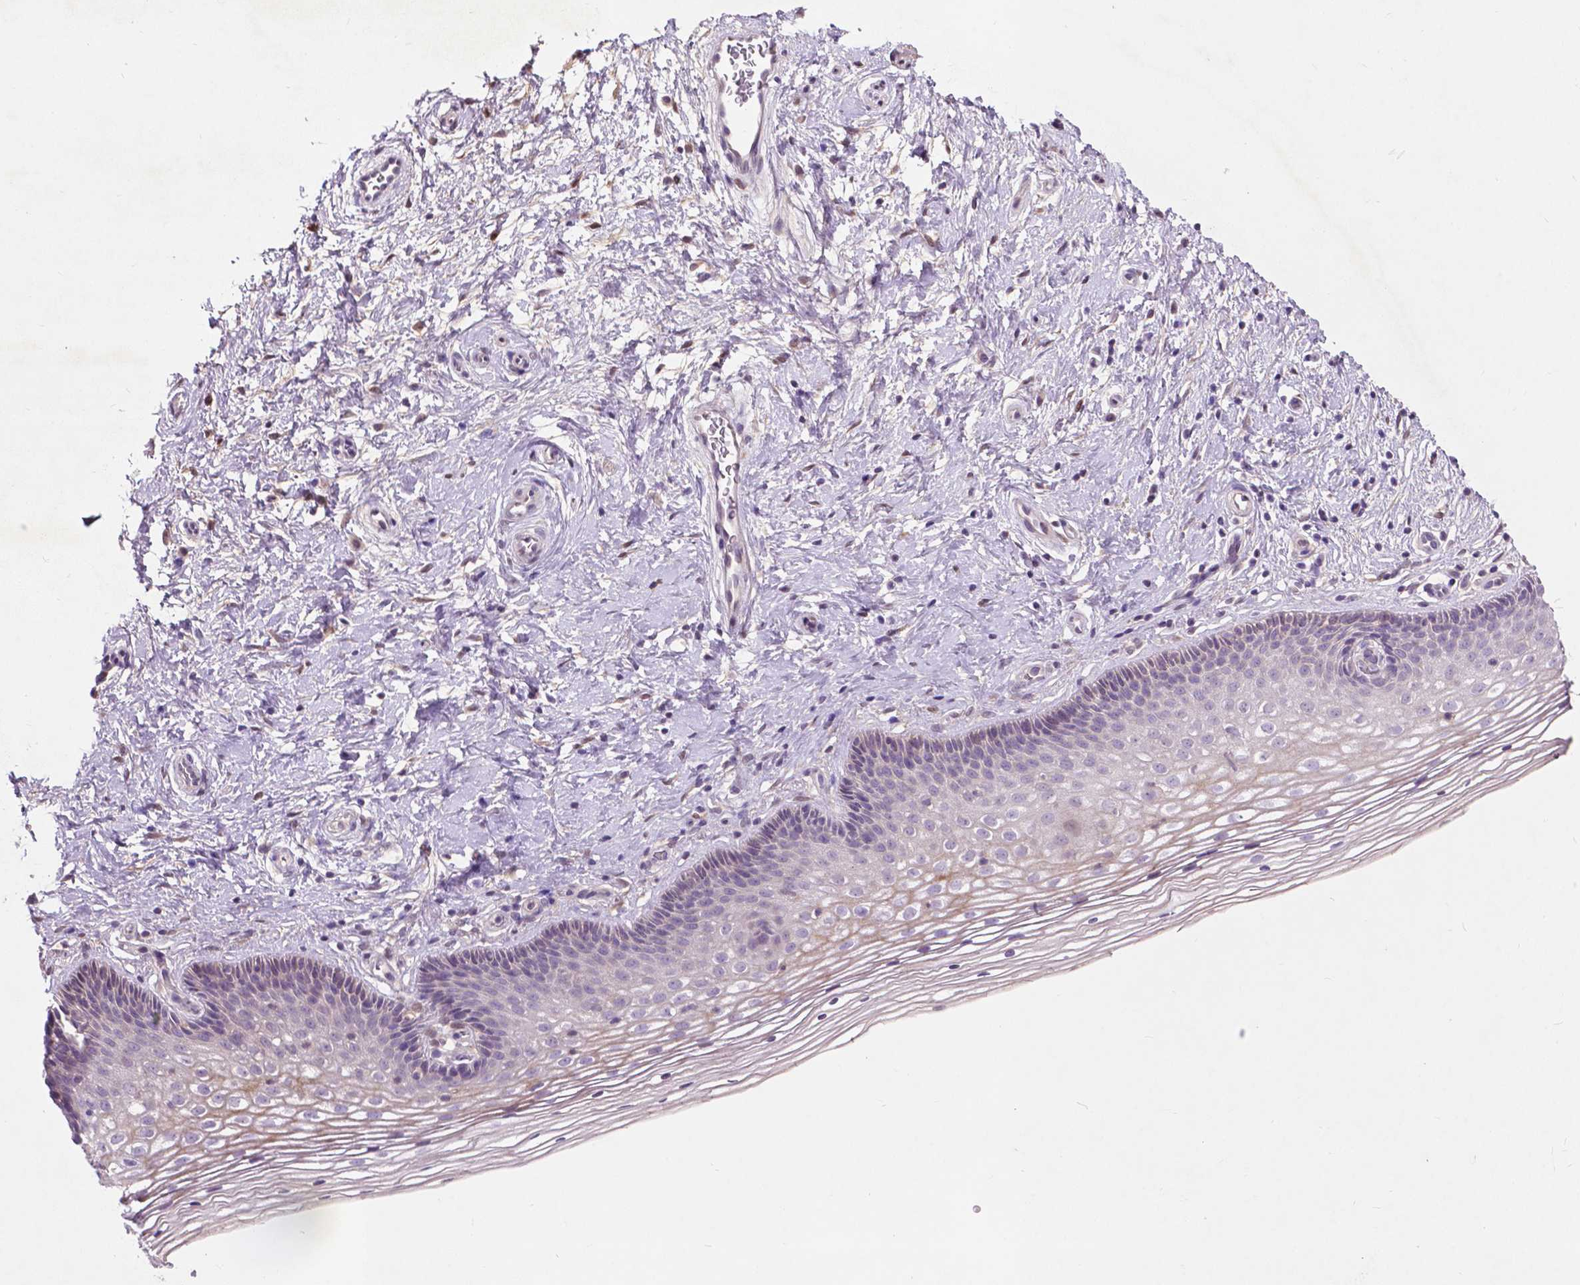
{"staining": {"intensity": "negative", "quantity": "none", "location": "none"}, "tissue": "cervix", "cell_type": "Glandular cells", "image_type": "normal", "snomed": [{"axis": "morphology", "description": "Normal tissue, NOS"}, {"axis": "topography", "description": "Cervix"}], "caption": "High magnification brightfield microscopy of unremarkable cervix stained with DAB (brown) and counterstained with hematoxylin (blue): glandular cells show no significant staining.", "gene": "GPR37", "patient": {"sex": "female", "age": 34}}